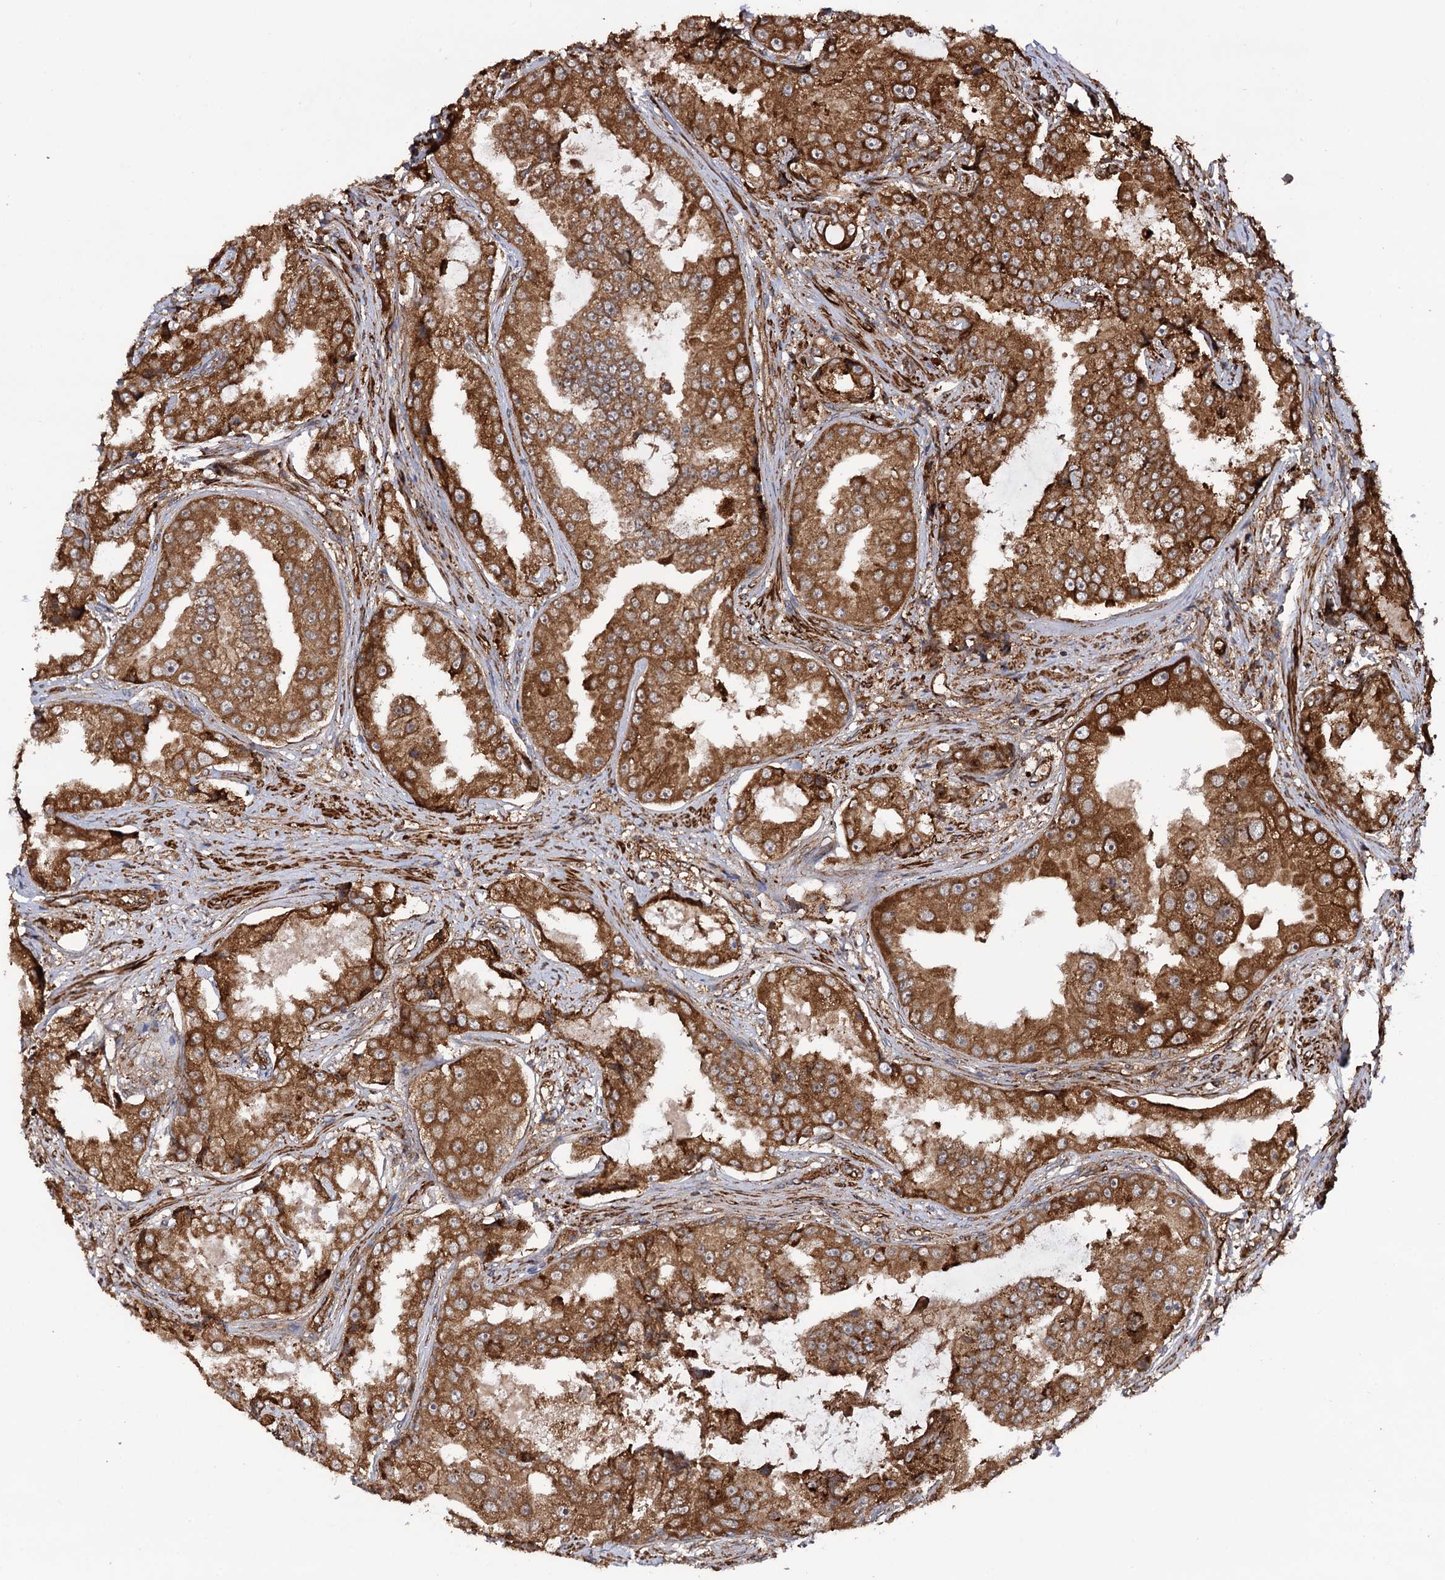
{"staining": {"intensity": "strong", "quantity": ">75%", "location": "cytoplasmic/membranous"}, "tissue": "prostate cancer", "cell_type": "Tumor cells", "image_type": "cancer", "snomed": [{"axis": "morphology", "description": "Adenocarcinoma, High grade"}, {"axis": "topography", "description": "Prostate"}], "caption": "IHC of prostate cancer (adenocarcinoma (high-grade)) exhibits high levels of strong cytoplasmic/membranous positivity in about >75% of tumor cells. The protein of interest is stained brown, and the nuclei are stained in blue (DAB IHC with brightfield microscopy, high magnification).", "gene": "ATP8B4", "patient": {"sex": "male", "age": 73}}